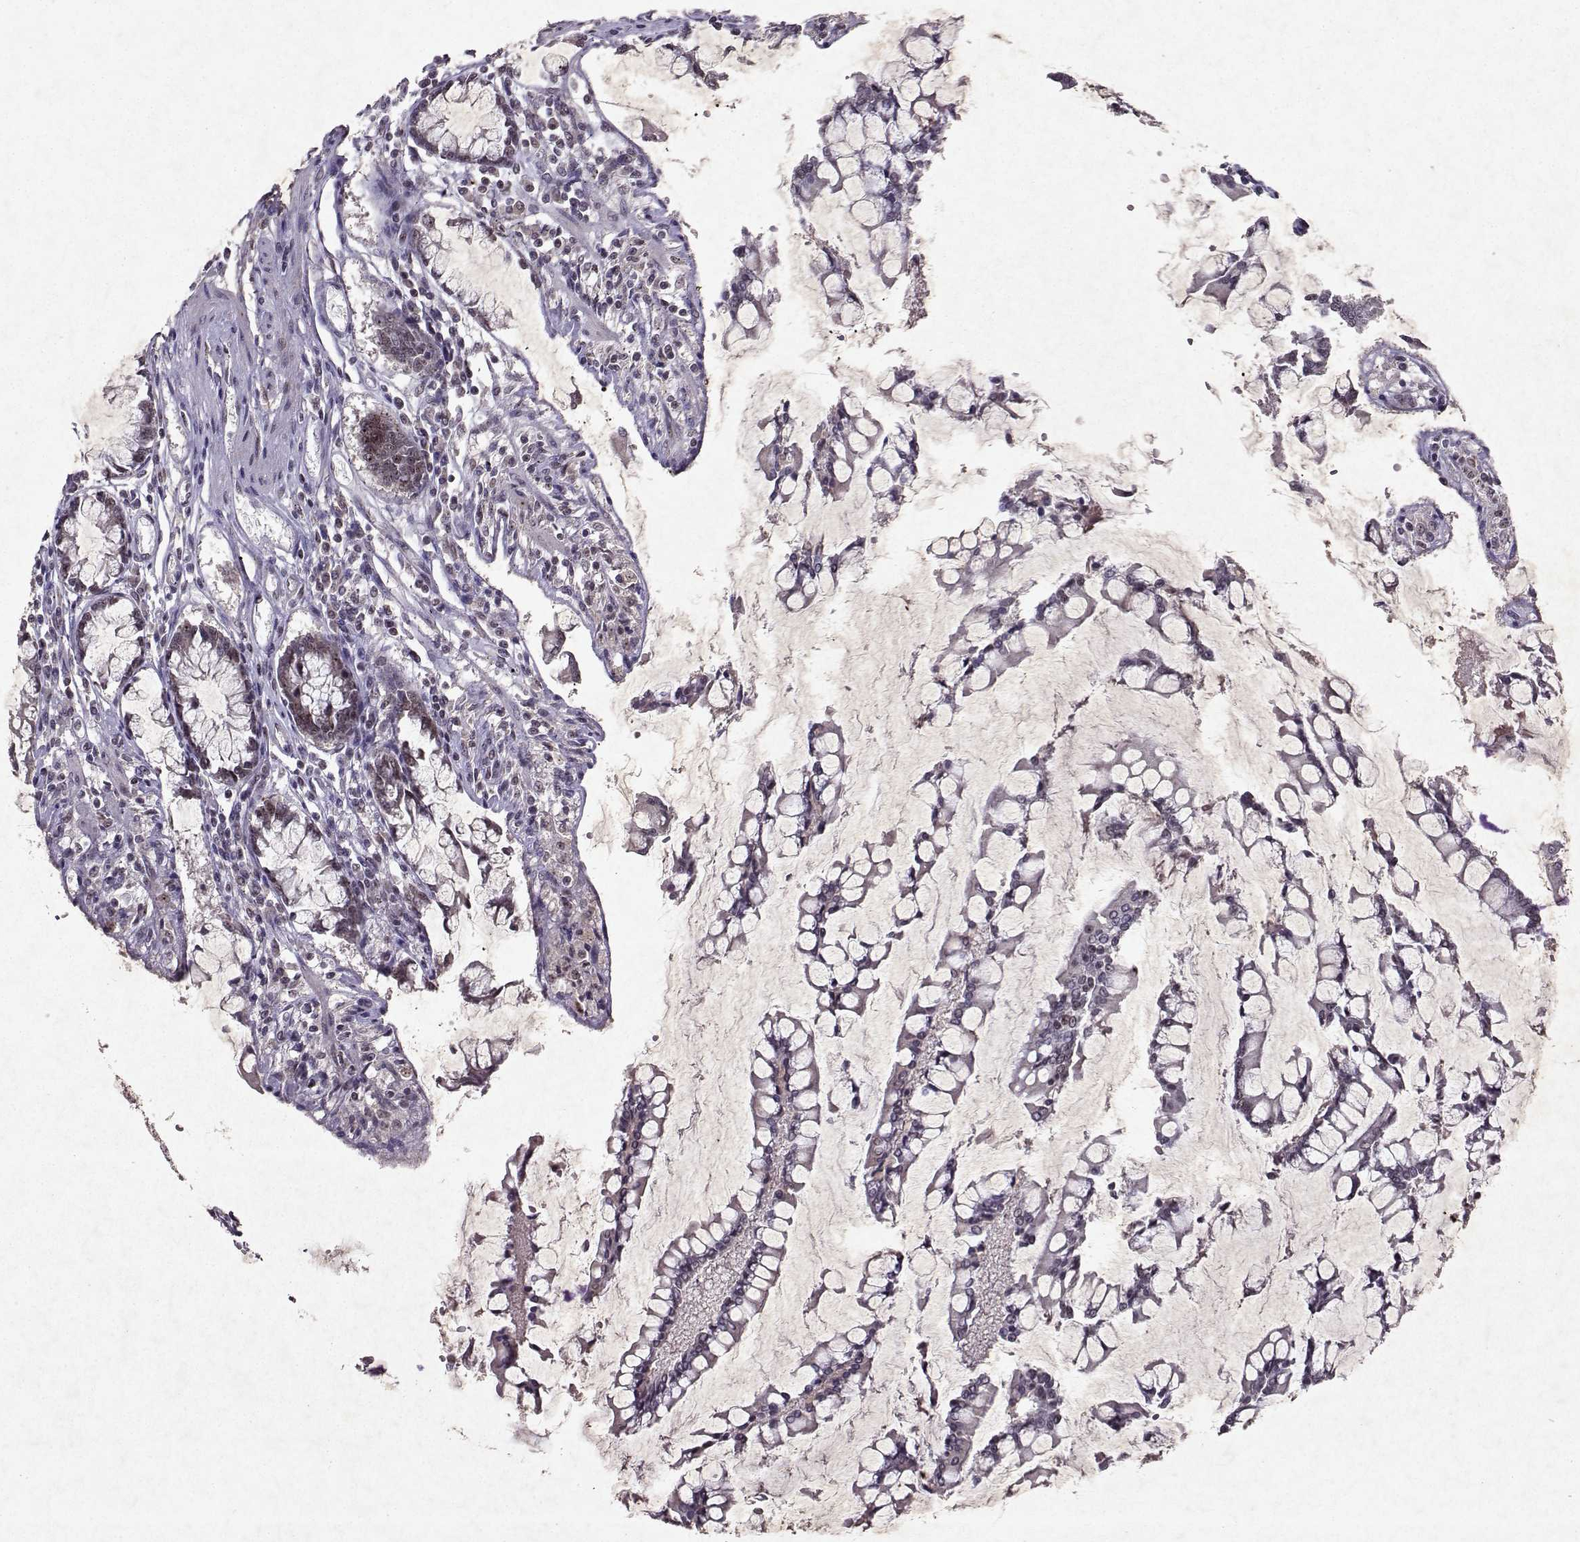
{"staining": {"intensity": "negative", "quantity": "none", "location": "none"}, "tissue": "carcinoid", "cell_type": "Tumor cells", "image_type": "cancer", "snomed": [{"axis": "morphology", "description": "Carcinoid, malignant, NOS"}, {"axis": "topography", "description": "Small intestine"}], "caption": "This is an immunohistochemistry (IHC) histopathology image of human malignant carcinoid. There is no expression in tumor cells.", "gene": "DDX56", "patient": {"sex": "female", "age": 65}}